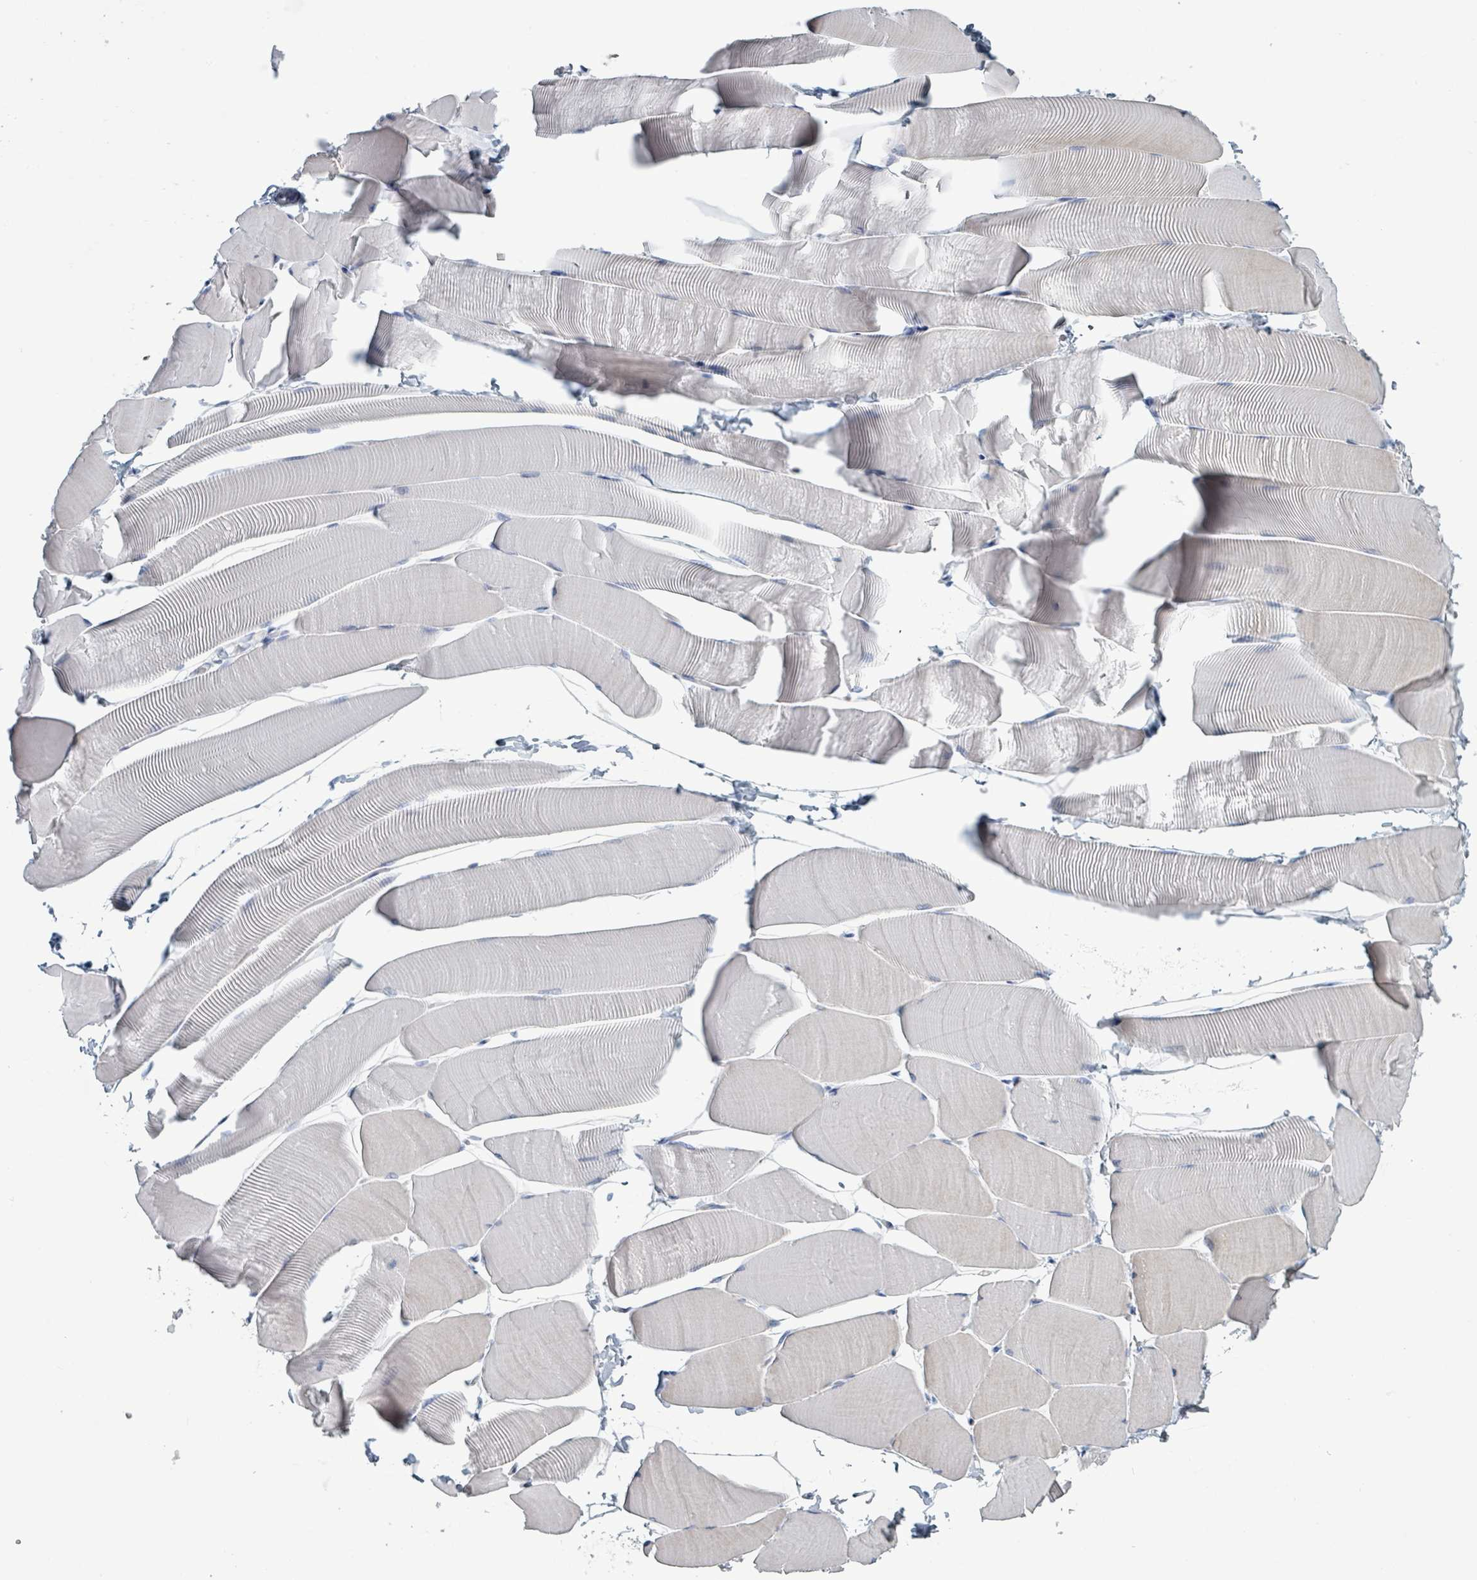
{"staining": {"intensity": "negative", "quantity": "none", "location": "none"}, "tissue": "skeletal muscle", "cell_type": "Myocytes", "image_type": "normal", "snomed": [{"axis": "morphology", "description": "Normal tissue, NOS"}, {"axis": "topography", "description": "Skeletal muscle"}], "caption": "This is an IHC photomicrograph of unremarkable skeletal muscle. There is no positivity in myocytes.", "gene": "RAB33B", "patient": {"sex": "male", "age": 25}}